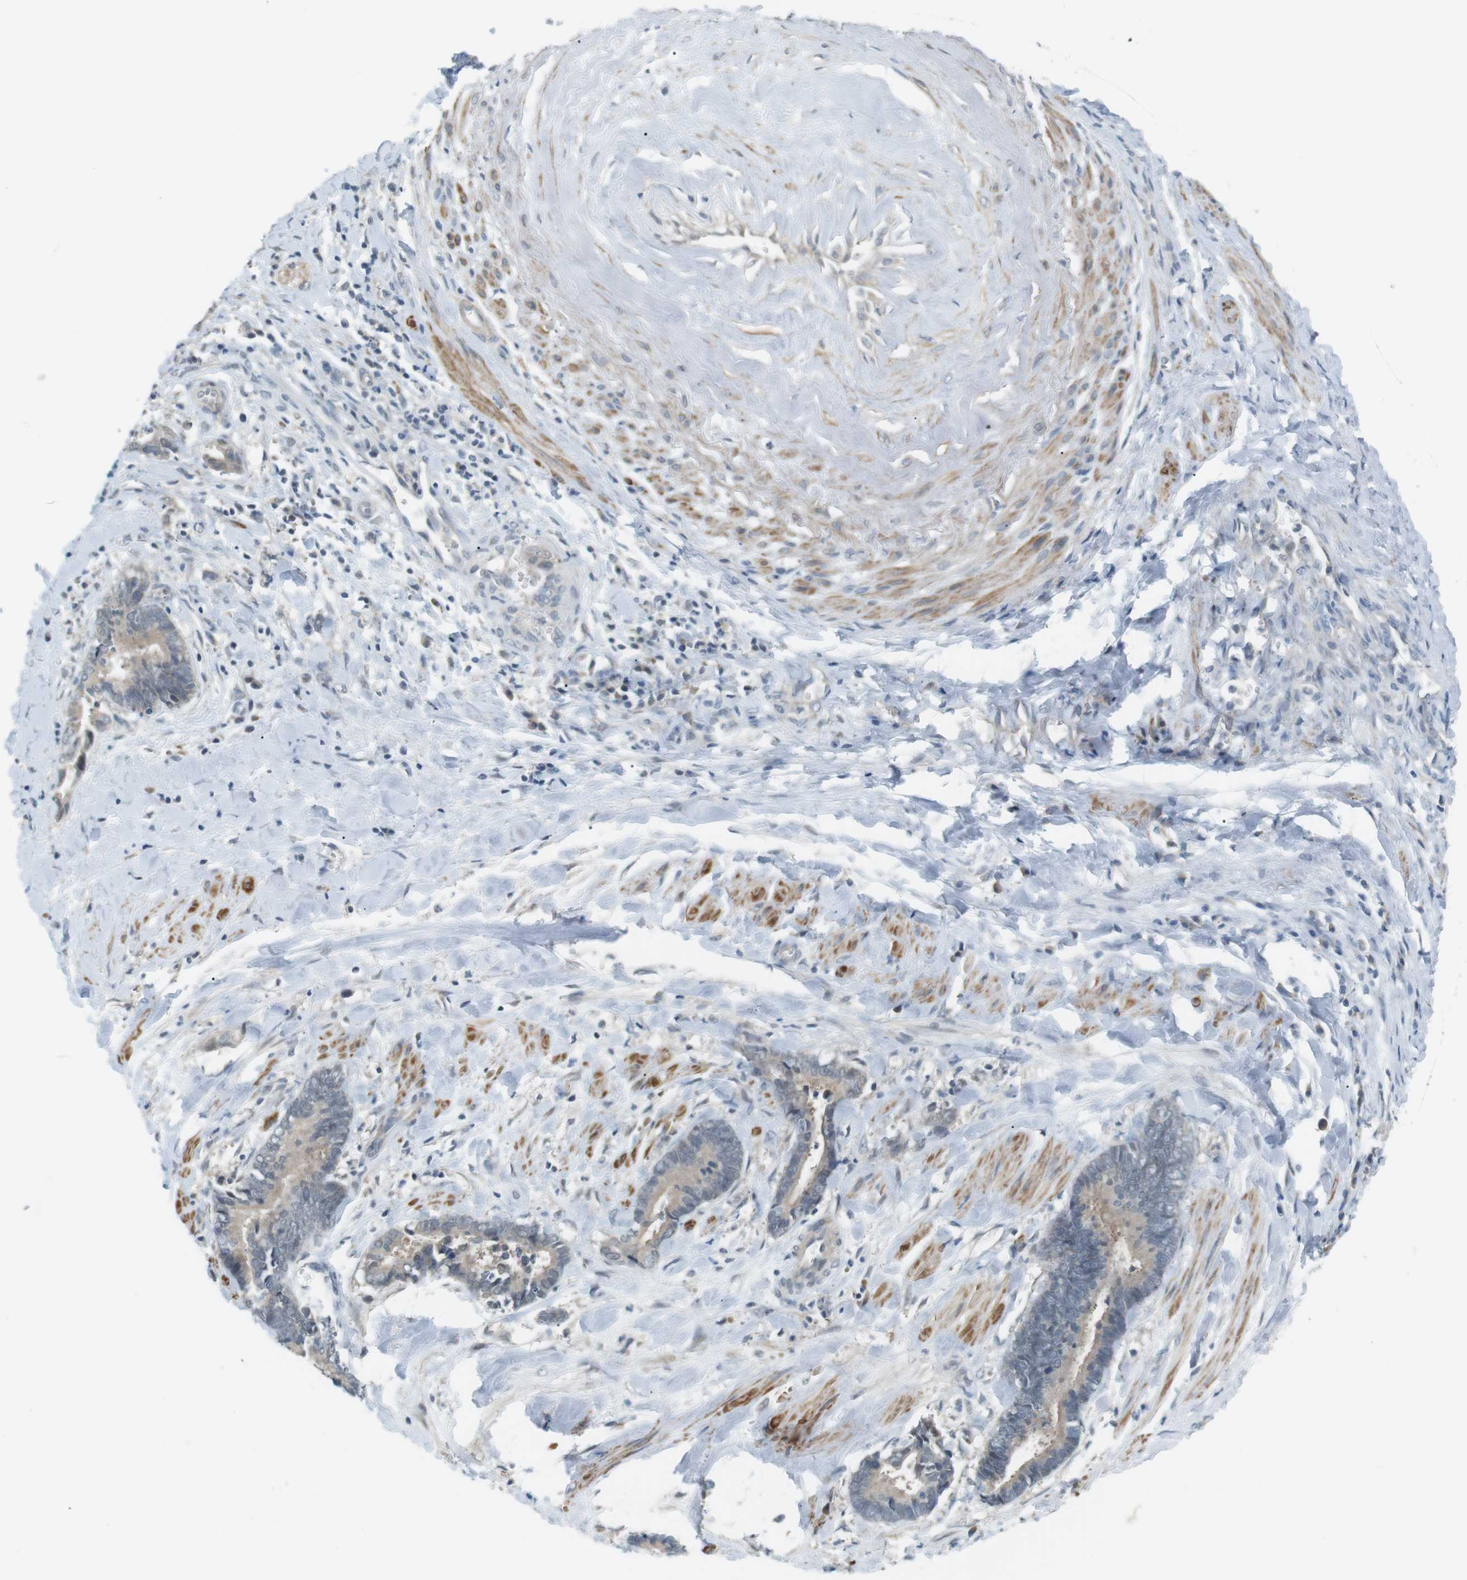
{"staining": {"intensity": "negative", "quantity": "none", "location": "none"}, "tissue": "cervical cancer", "cell_type": "Tumor cells", "image_type": "cancer", "snomed": [{"axis": "morphology", "description": "Adenocarcinoma, NOS"}, {"axis": "topography", "description": "Cervix"}], "caption": "This is a image of IHC staining of adenocarcinoma (cervical), which shows no positivity in tumor cells. (DAB (3,3'-diaminobenzidine) IHC visualized using brightfield microscopy, high magnification).", "gene": "RTN3", "patient": {"sex": "female", "age": 44}}